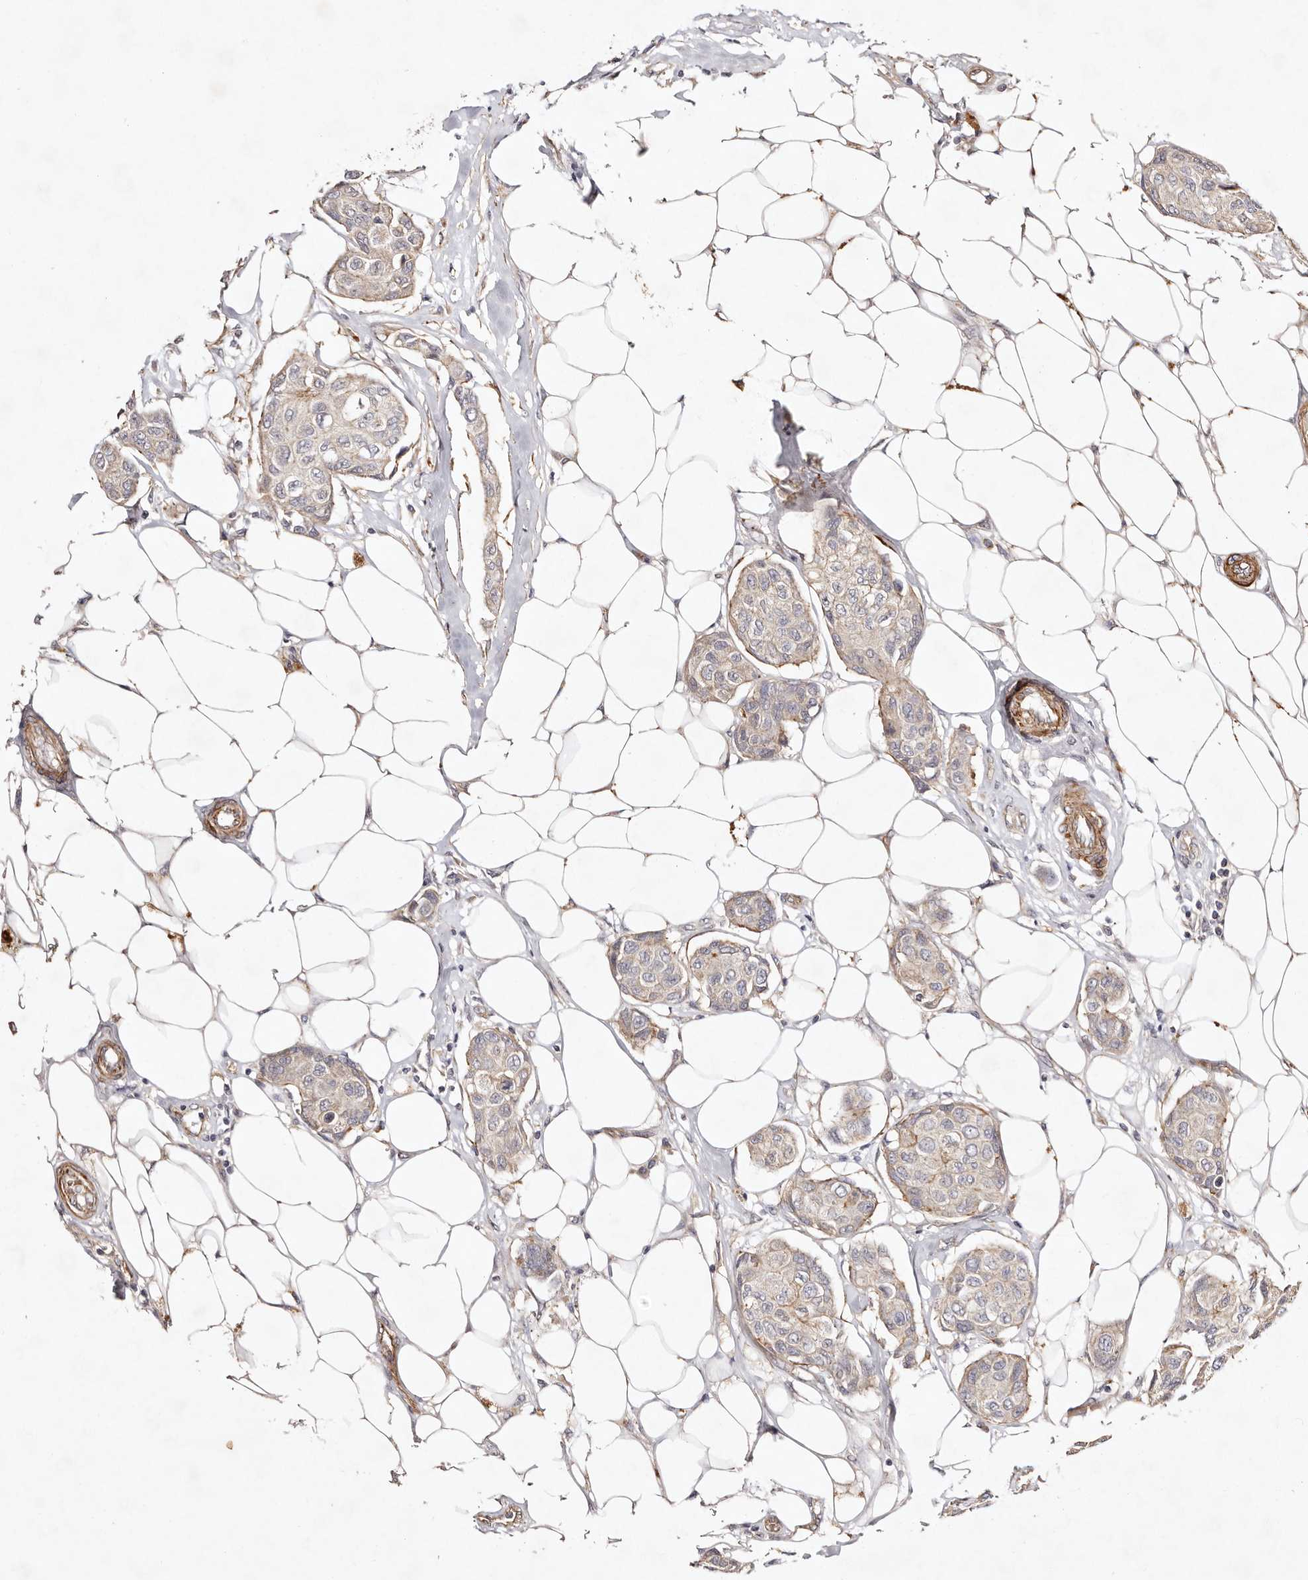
{"staining": {"intensity": "weak", "quantity": "<25%", "location": "cytoplasmic/membranous"}, "tissue": "breast cancer", "cell_type": "Tumor cells", "image_type": "cancer", "snomed": [{"axis": "morphology", "description": "Duct carcinoma"}, {"axis": "topography", "description": "Breast"}], "caption": "A photomicrograph of human breast cancer (intraductal carcinoma) is negative for staining in tumor cells. (DAB (3,3'-diaminobenzidine) immunohistochemistry visualized using brightfield microscopy, high magnification).", "gene": "MTMR11", "patient": {"sex": "female", "age": 80}}